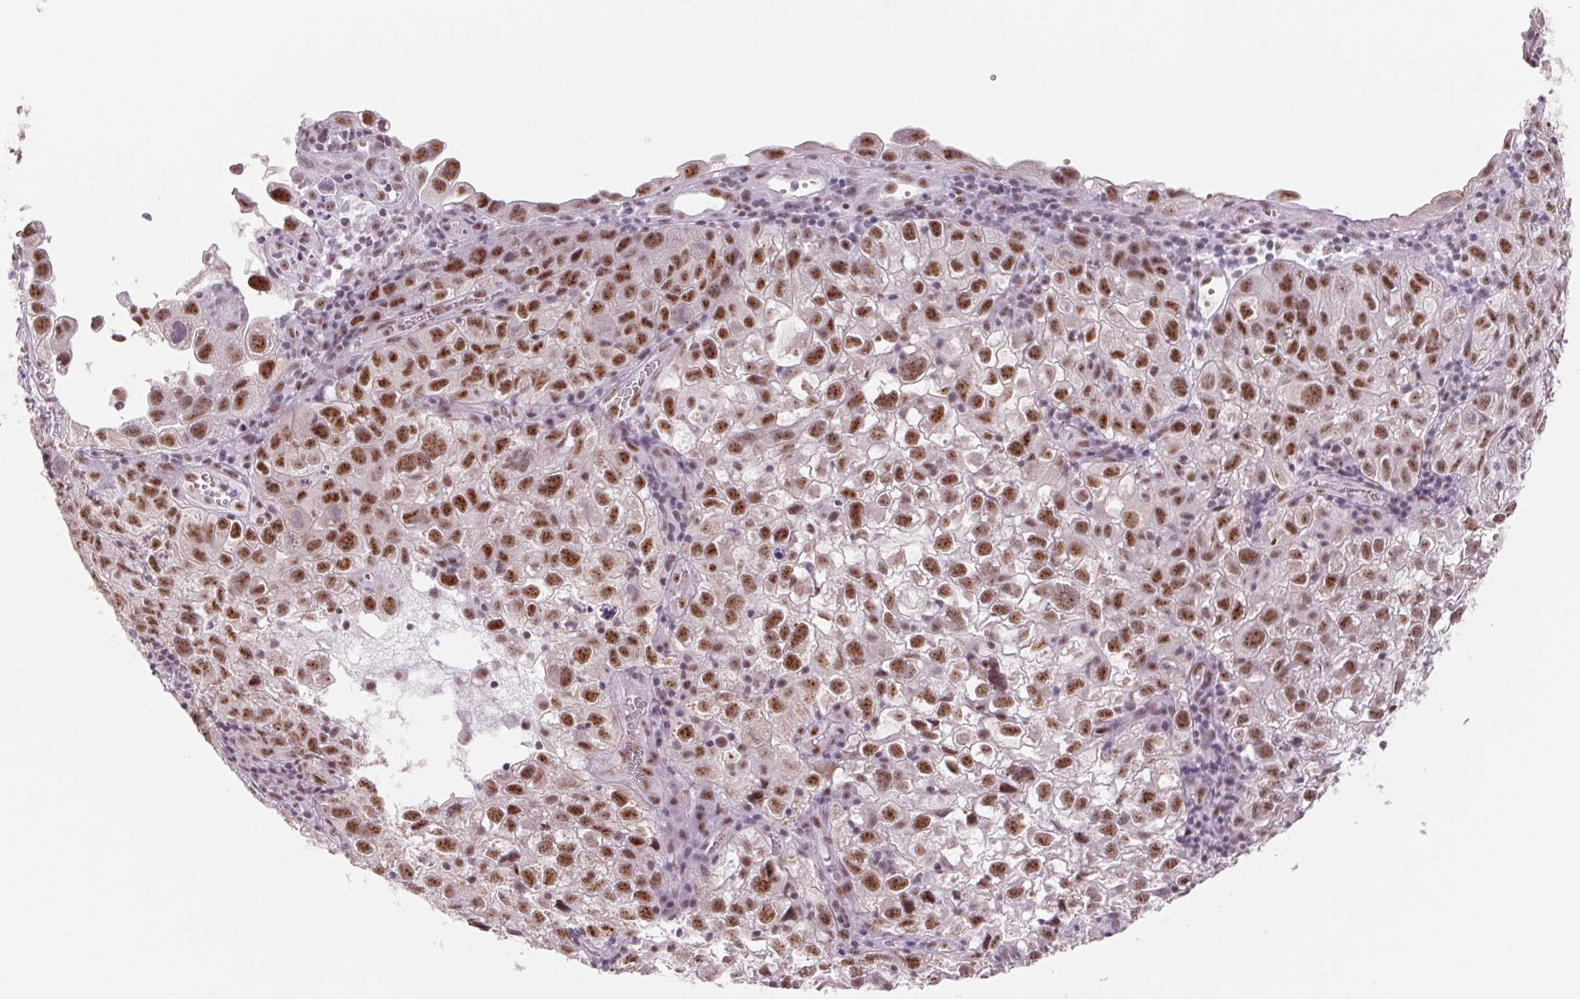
{"staining": {"intensity": "moderate", "quantity": ">75%", "location": "nuclear"}, "tissue": "cervical cancer", "cell_type": "Tumor cells", "image_type": "cancer", "snomed": [{"axis": "morphology", "description": "Squamous cell carcinoma, NOS"}, {"axis": "topography", "description": "Cervix"}], "caption": "Immunohistochemistry (DAB) staining of human cervical cancer exhibits moderate nuclear protein positivity in approximately >75% of tumor cells. The staining is performed using DAB (3,3'-diaminobenzidine) brown chromogen to label protein expression. The nuclei are counter-stained blue using hematoxylin.", "gene": "ZC3H14", "patient": {"sex": "female", "age": 55}}